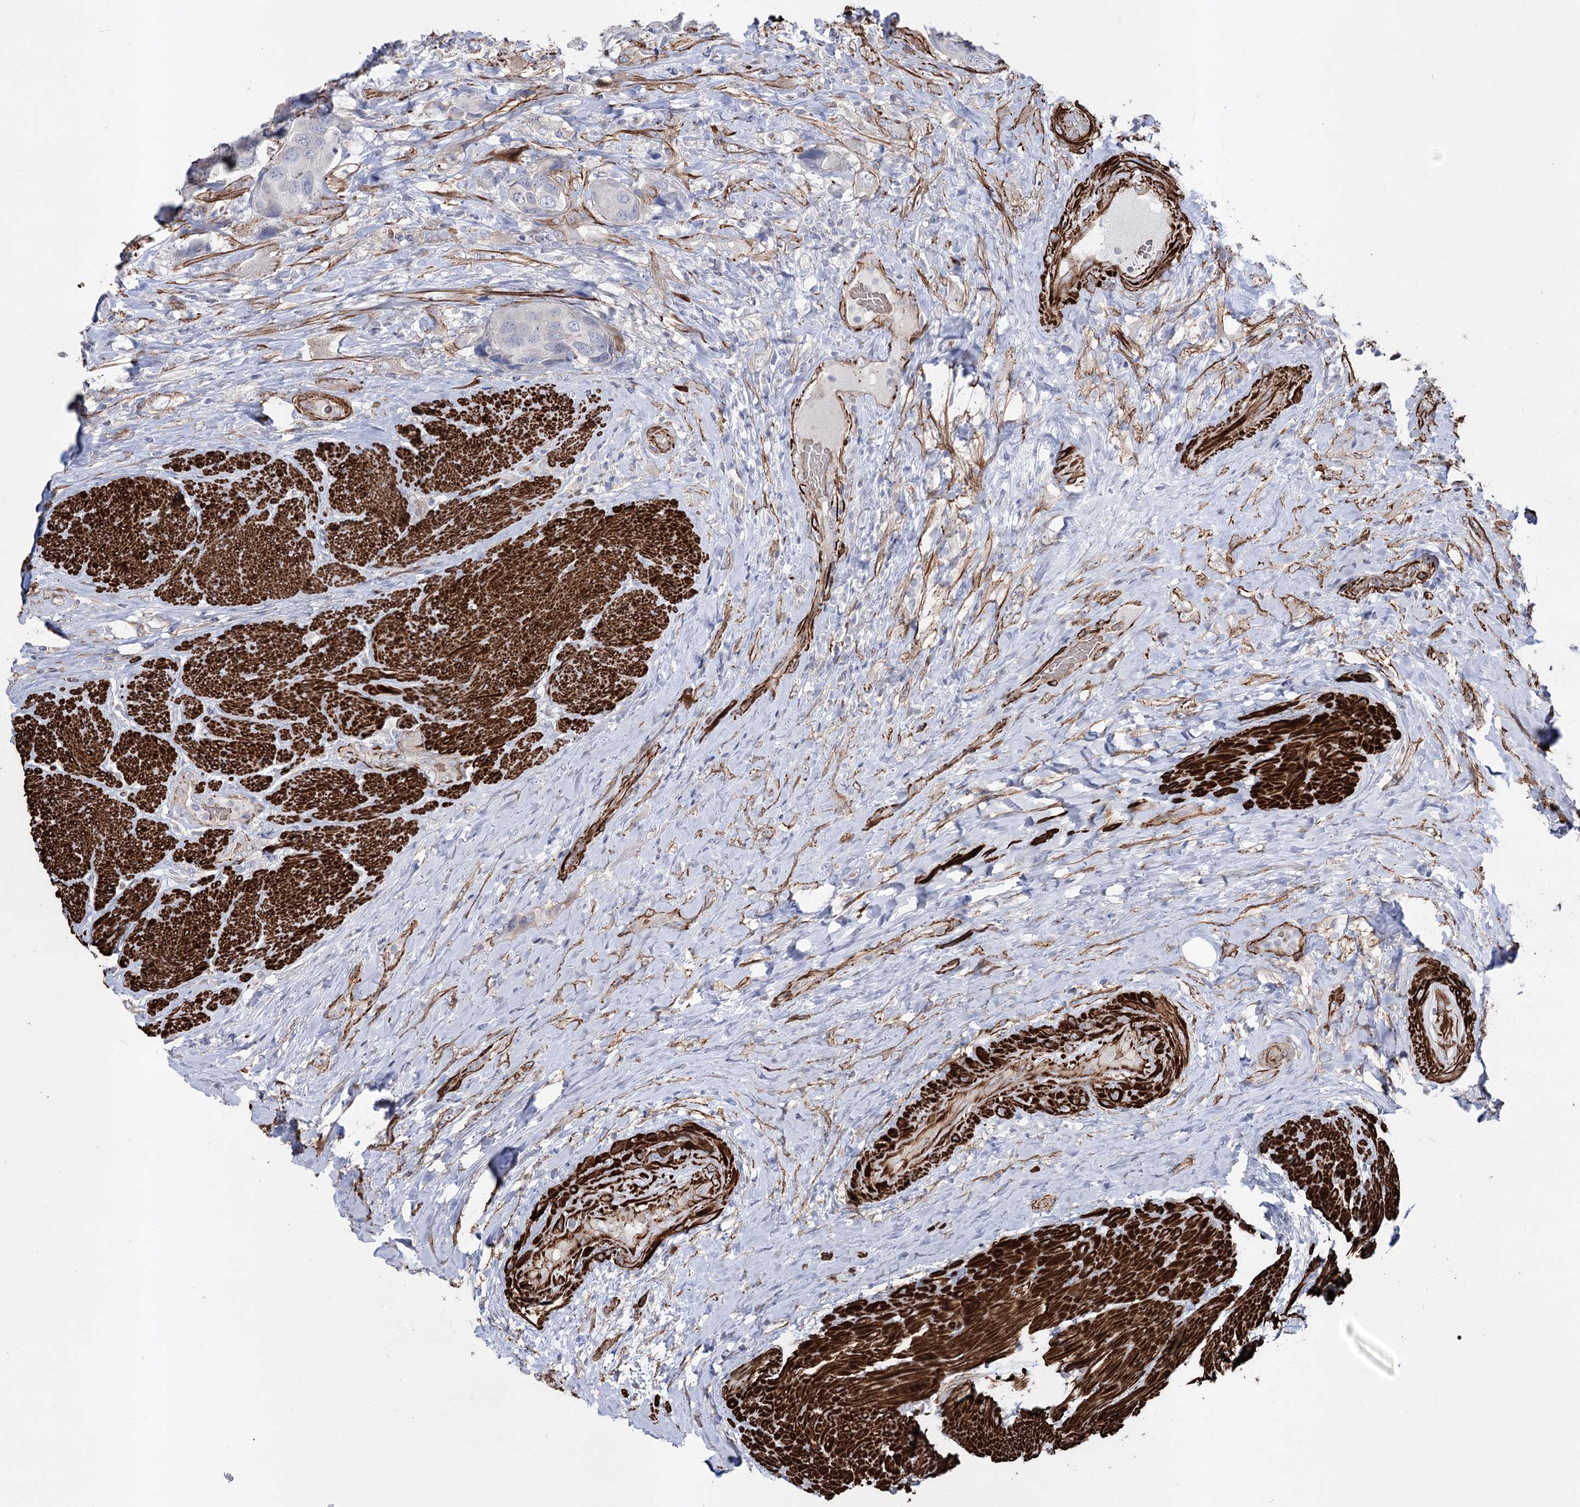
{"staining": {"intensity": "negative", "quantity": "none", "location": "none"}, "tissue": "urothelial cancer", "cell_type": "Tumor cells", "image_type": "cancer", "snomed": [{"axis": "morphology", "description": "Urothelial carcinoma, High grade"}, {"axis": "topography", "description": "Urinary bladder"}], "caption": "The immunohistochemistry histopathology image has no significant expression in tumor cells of urothelial cancer tissue.", "gene": "ARHGAP20", "patient": {"sex": "male", "age": 74}}